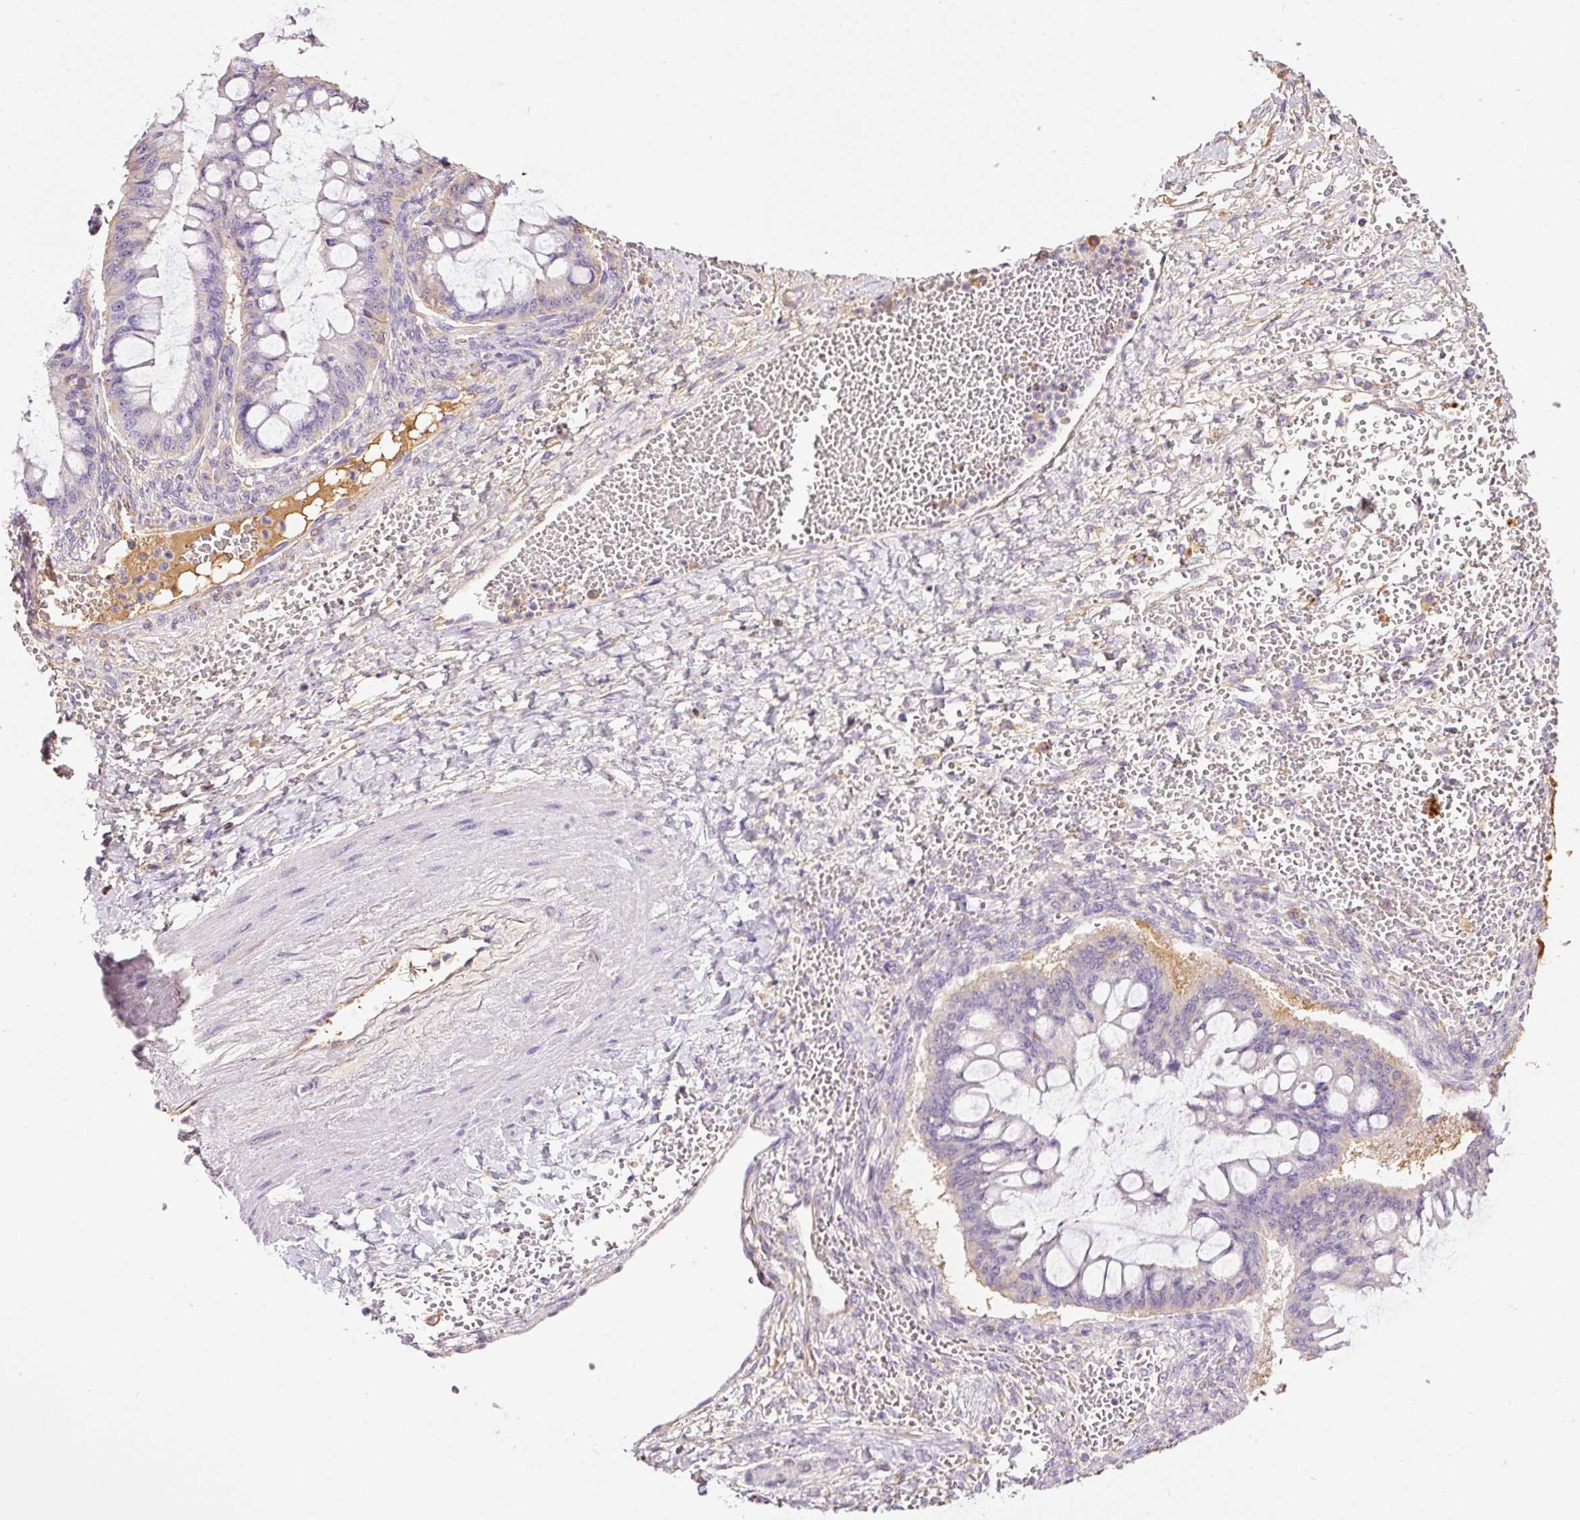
{"staining": {"intensity": "negative", "quantity": "none", "location": "none"}, "tissue": "ovarian cancer", "cell_type": "Tumor cells", "image_type": "cancer", "snomed": [{"axis": "morphology", "description": "Cystadenocarcinoma, mucinous, NOS"}, {"axis": "topography", "description": "Ovary"}], "caption": "A high-resolution image shows immunohistochemistry staining of ovarian cancer, which exhibits no significant positivity in tumor cells.", "gene": "PRPF38B", "patient": {"sex": "female", "age": 73}}